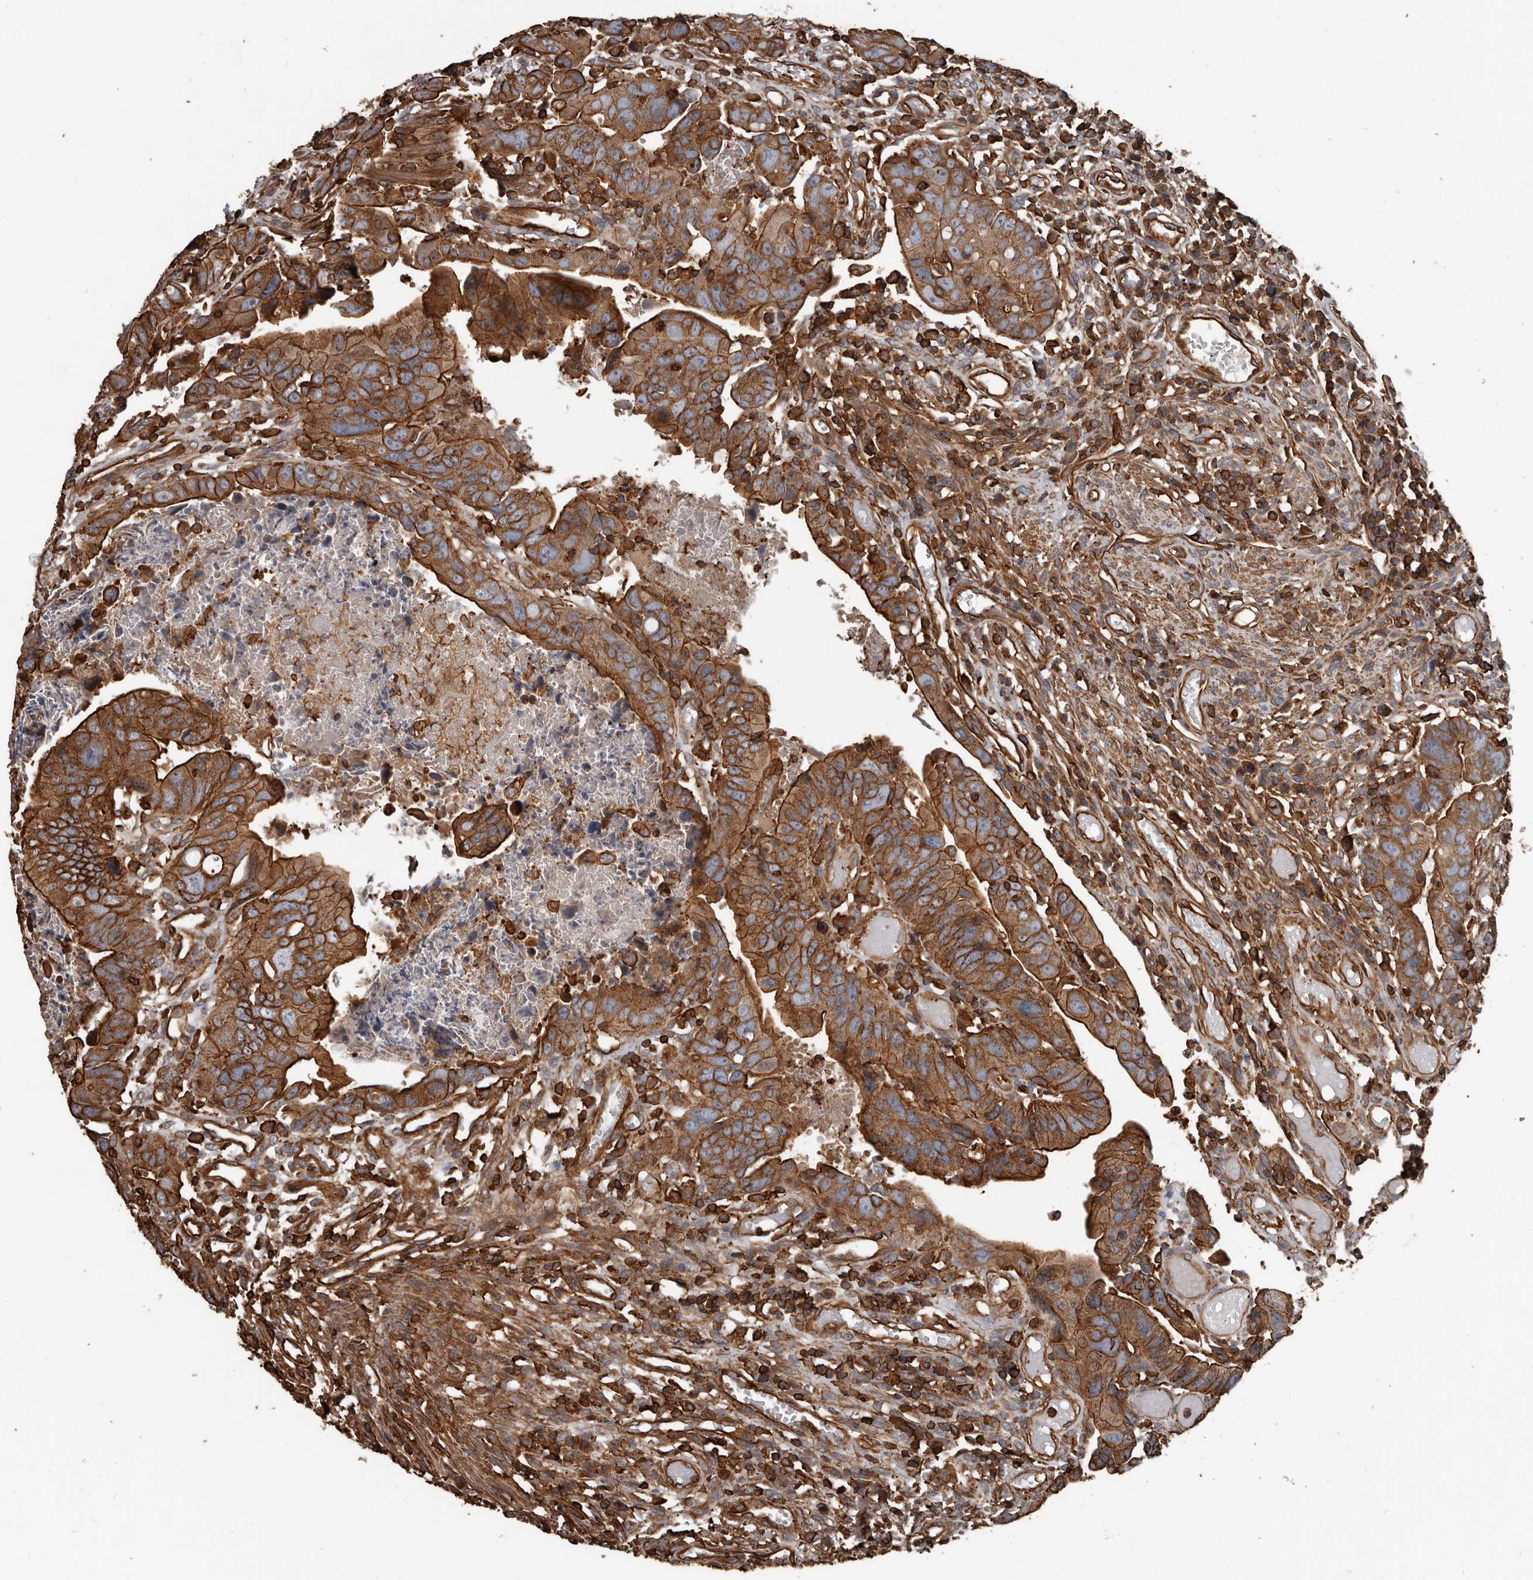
{"staining": {"intensity": "strong", "quantity": ">75%", "location": "cytoplasmic/membranous"}, "tissue": "colorectal cancer", "cell_type": "Tumor cells", "image_type": "cancer", "snomed": [{"axis": "morphology", "description": "Adenocarcinoma, NOS"}, {"axis": "topography", "description": "Rectum"}], "caption": "Colorectal cancer stained with DAB (3,3'-diaminobenzidine) IHC exhibits high levels of strong cytoplasmic/membranous staining in about >75% of tumor cells. (IHC, brightfield microscopy, high magnification).", "gene": "DENND6B", "patient": {"sex": "female", "age": 65}}